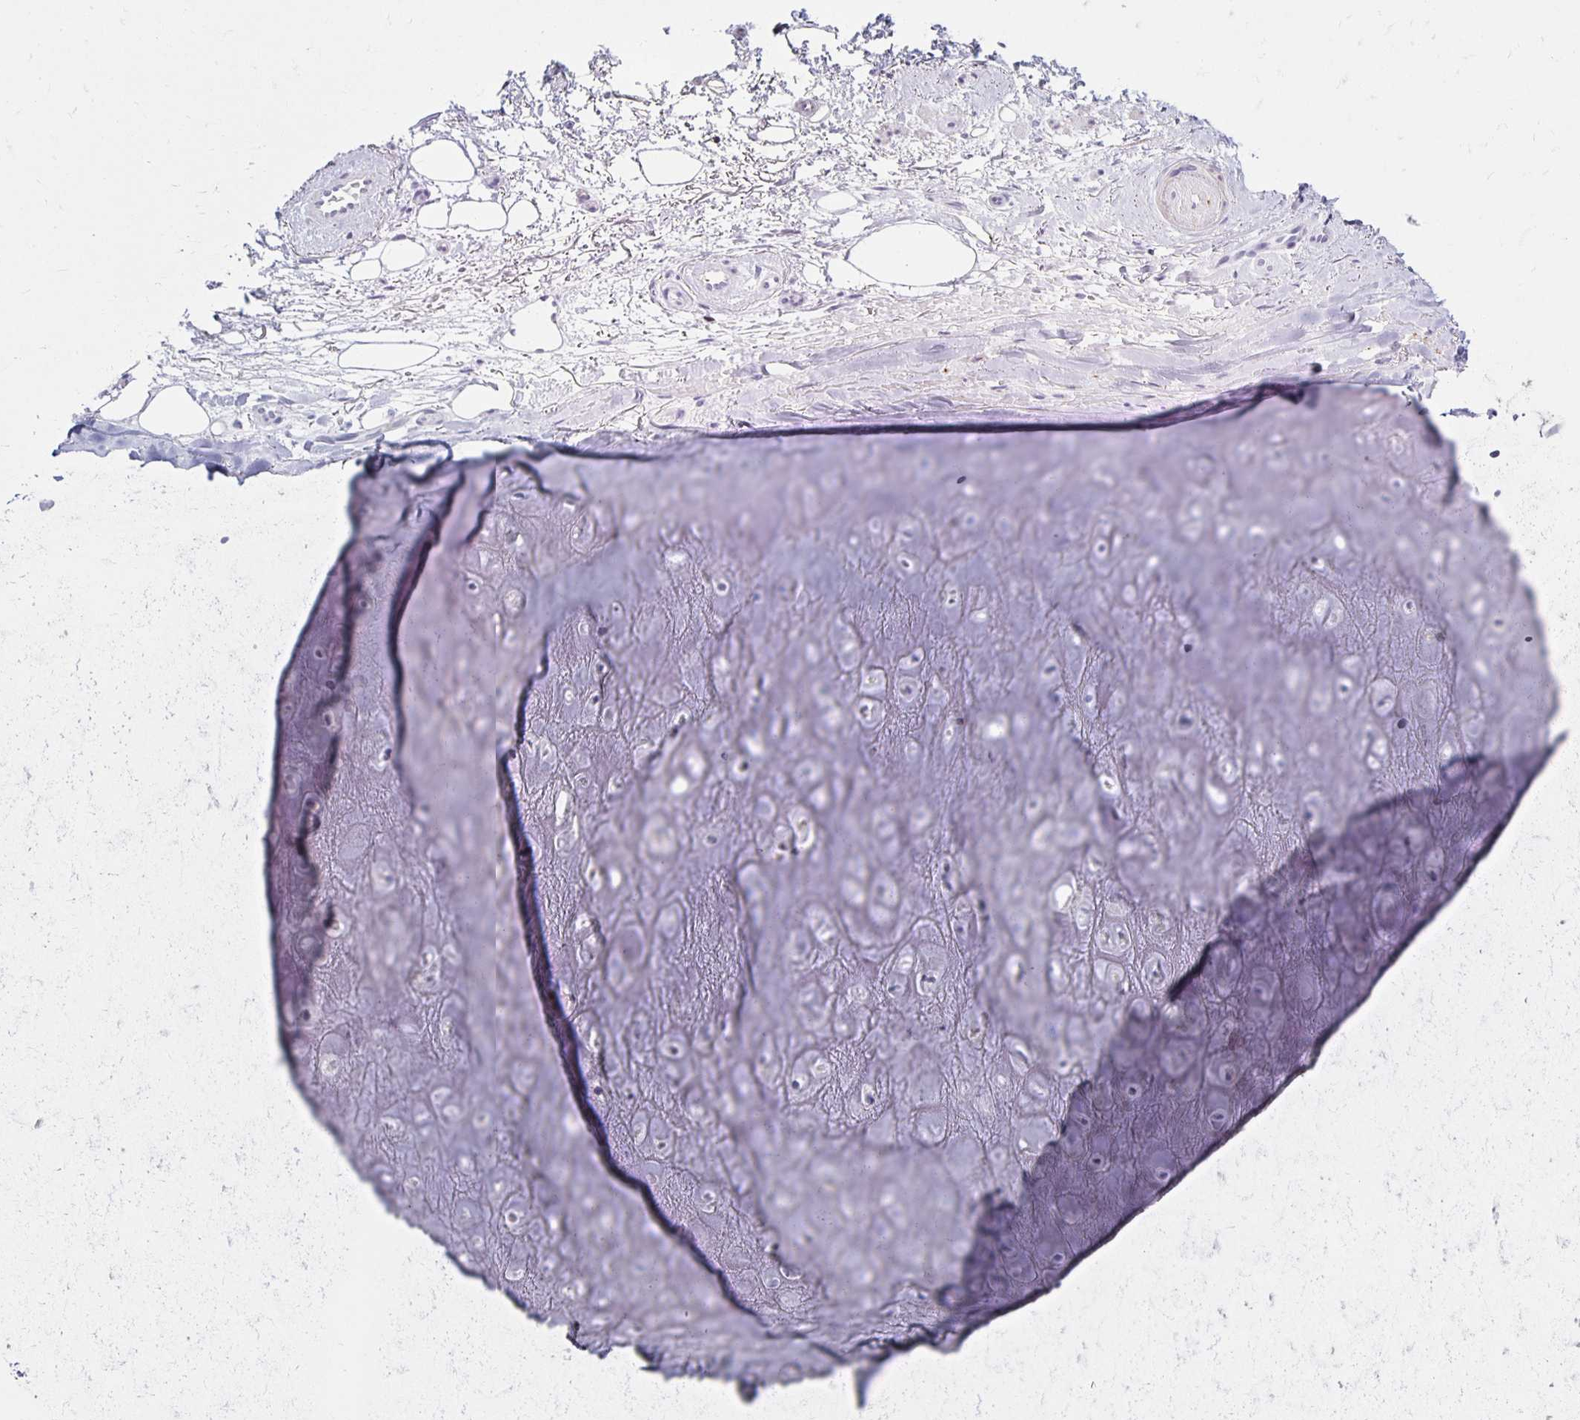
{"staining": {"intensity": "negative", "quantity": "none", "location": "none"}, "tissue": "adipose tissue", "cell_type": "Adipocytes", "image_type": "normal", "snomed": [{"axis": "morphology", "description": "Normal tissue, NOS"}, {"axis": "topography", "description": "Cartilage tissue"}], "caption": "Immunohistochemistry of normal adipose tissue demonstrates no expression in adipocytes. (IHC, brightfield microscopy, high magnification).", "gene": "CCL21", "patient": {"sex": "male", "age": 65}}